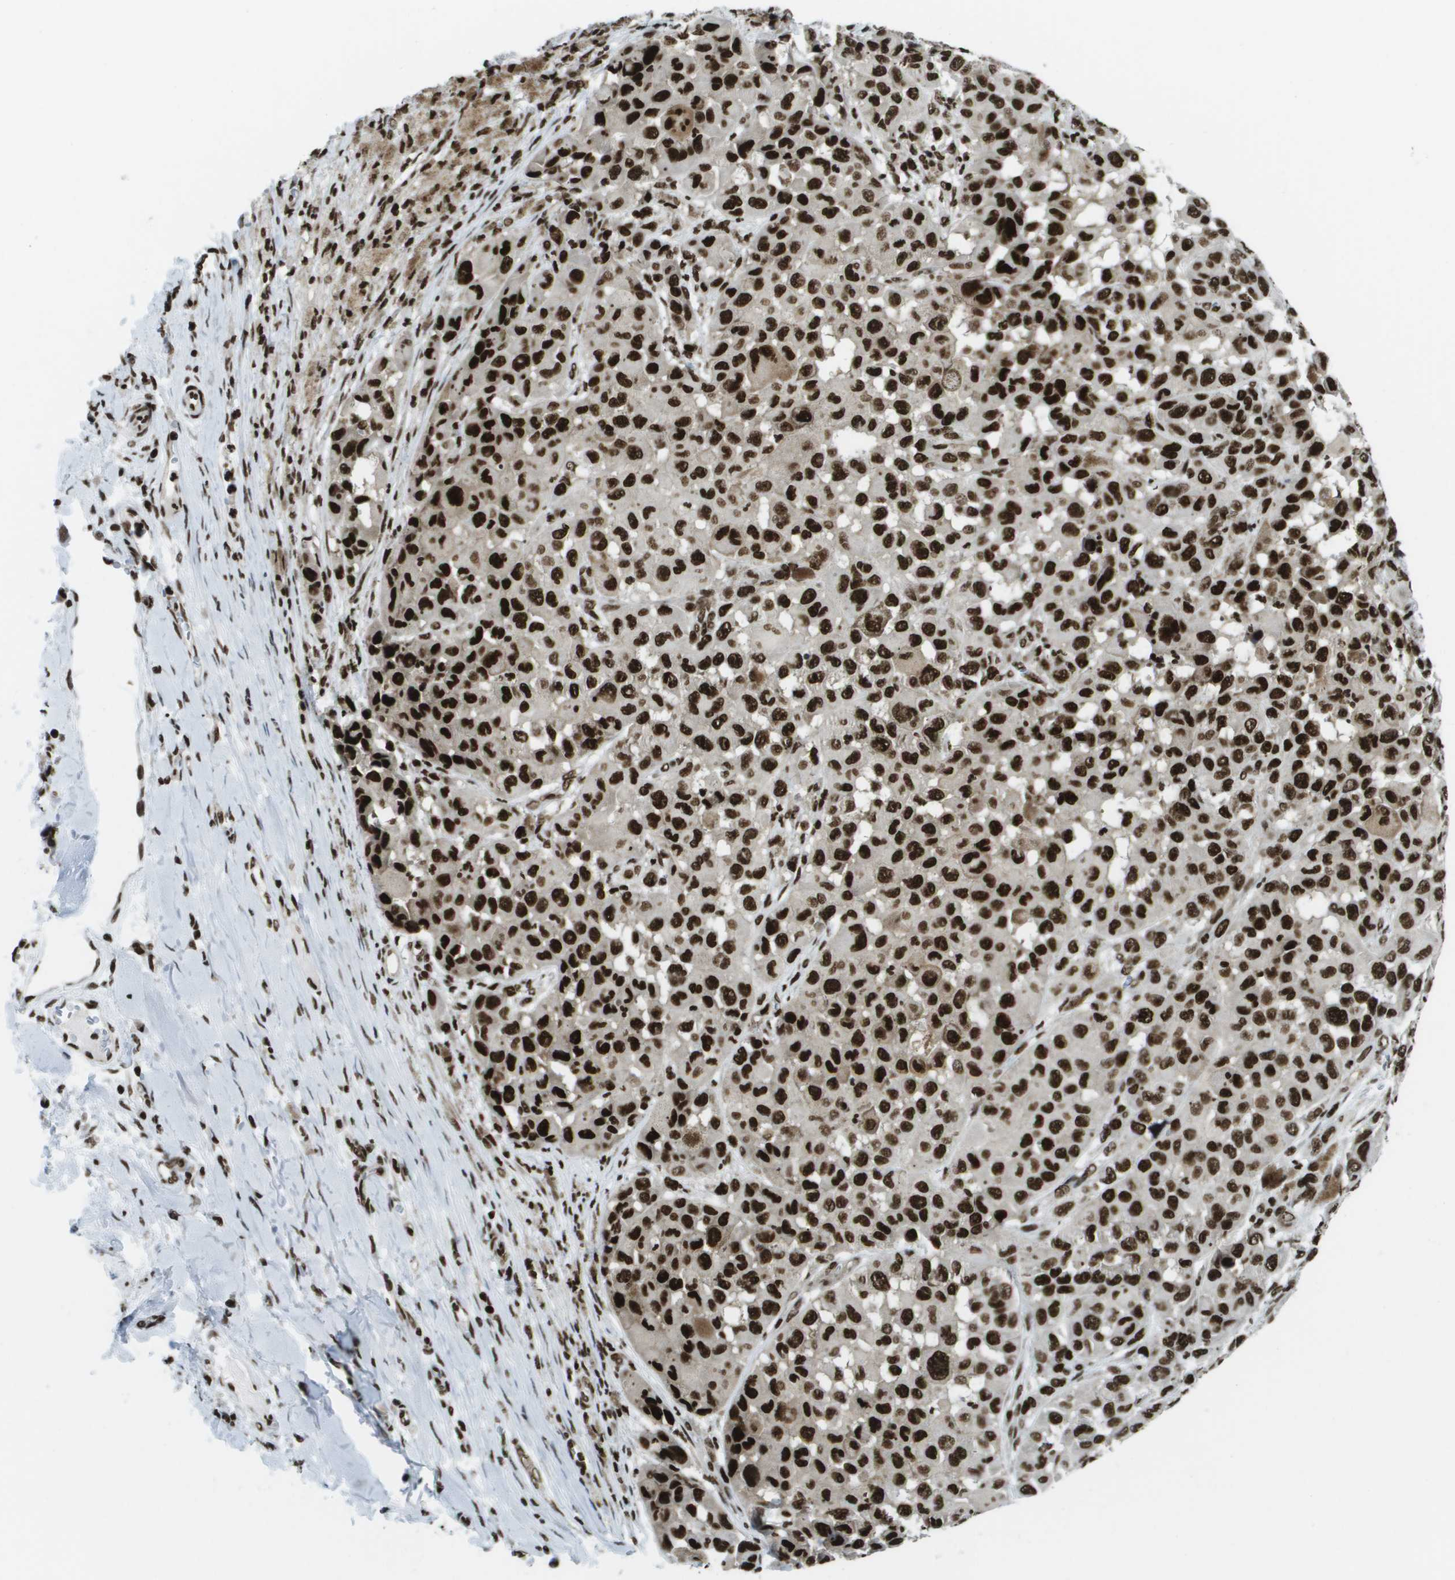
{"staining": {"intensity": "strong", "quantity": ">75%", "location": "nuclear"}, "tissue": "melanoma", "cell_type": "Tumor cells", "image_type": "cancer", "snomed": [{"axis": "morphology", "description": "Malignant melanoma, NOS"}, {"axis": "topography", "description": "Skin"}], "caption": "Immunohistochemical staining of human melanoma reveals high levels of strong nuclear protein positivity in about >75% of tumor cells.", "gene": "GLYR1", "patient": {"sex": "male", "age": 96}}